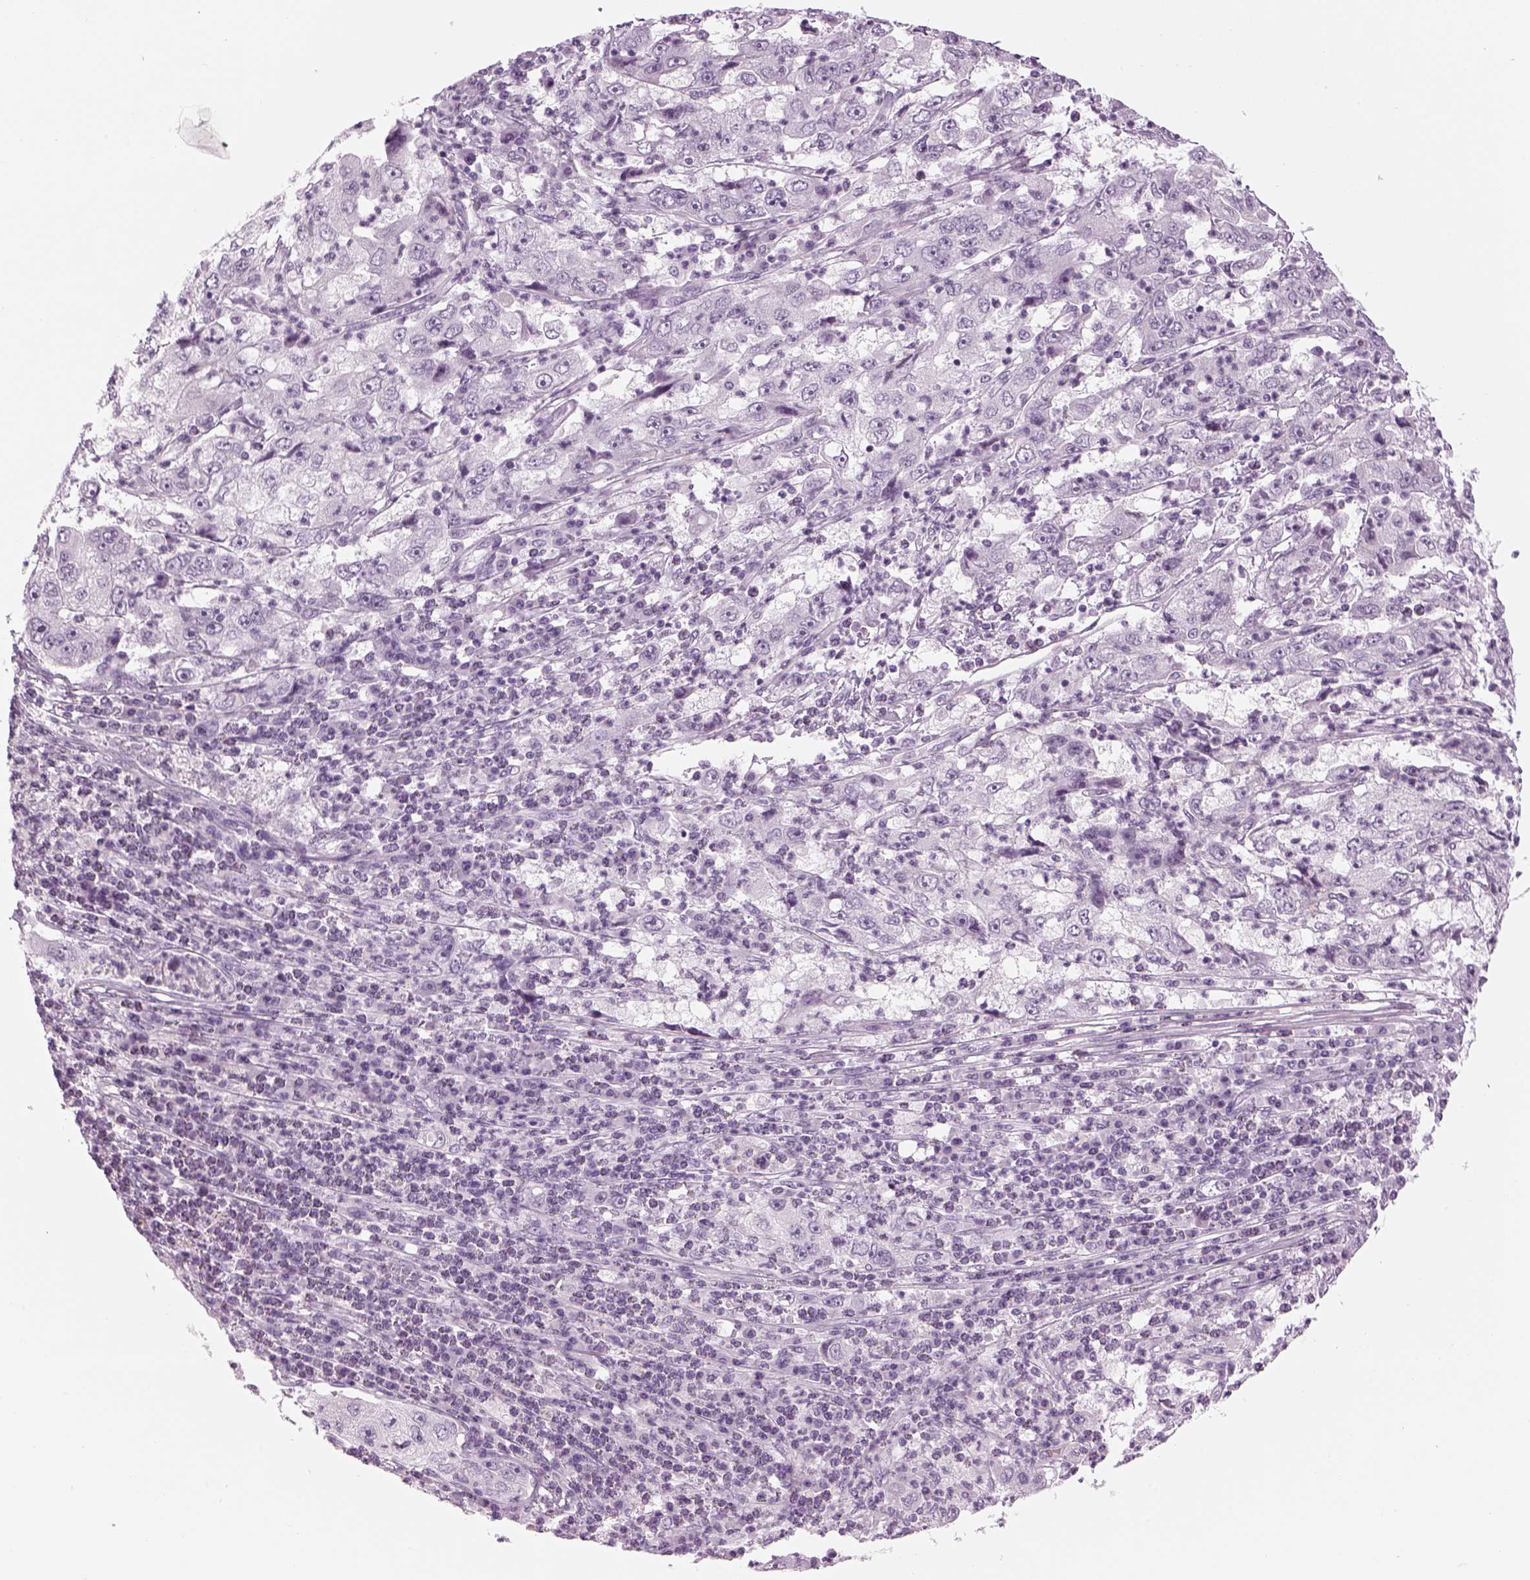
{"staining": {"intensity": "negative", "quantity": "none", "location": "none"}, "tissue": "cervical cancer", "cell_type": "Tumor cells", "image_type": "cancer", "snomed": [{"axis": "morphology", "description": "Squamous cell carcinoma, NOS"}, {"axis": "topography", "description": "Cervix"}], "caption": "There is no significant positivity in tumor cells of cervical cancer (squamous cell carcinoma). (DAB (3,3'-diaminobenzidine) IHC, high magnification).", "gene": "SAG", "patient": {"sex": "female", "age": 36}}